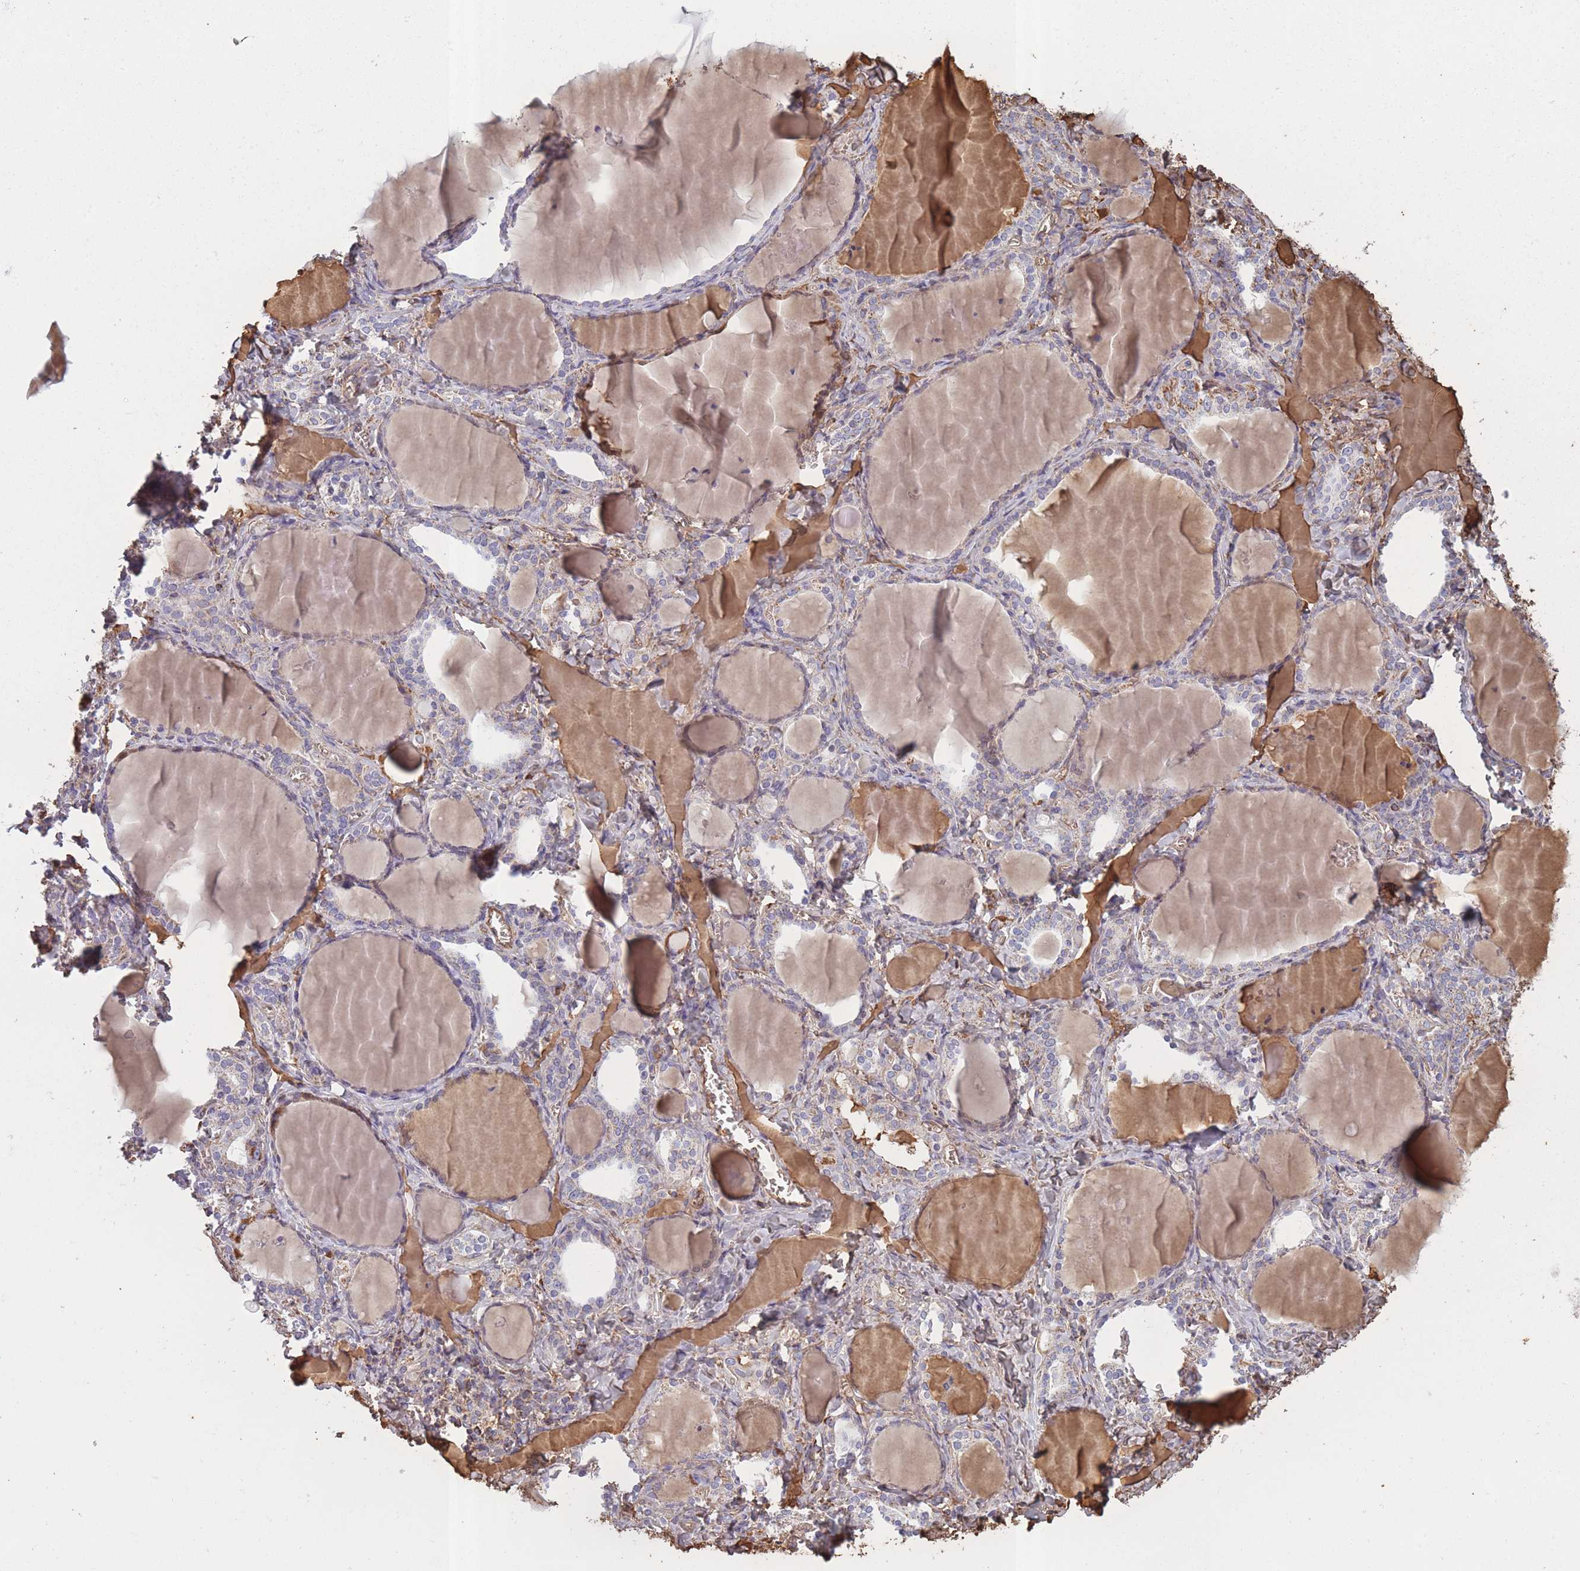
{"staining": {"intensity": "negative", "quantity": "none", "location": "none"}, "tissue": "thyroid gland", "cell_type": "Glandular cells", "image_type": "normal", "snomed": [{"axis": "morphology", "description": "Normal tissue, NOS"}, {"axis": "topography", "description": "Thyroid gland"}], "caption": "Benign thyroid gland was stained to show a protein in brown. There is no significant expression in glandular cells. The staining is performed using DAB (3,3'-diaminobenzidine) brown chromogen with nuclei counter-stained in using hematoxylin.", "gene": "KAT2A", "patient": {"sex": "female", "age": 42}}